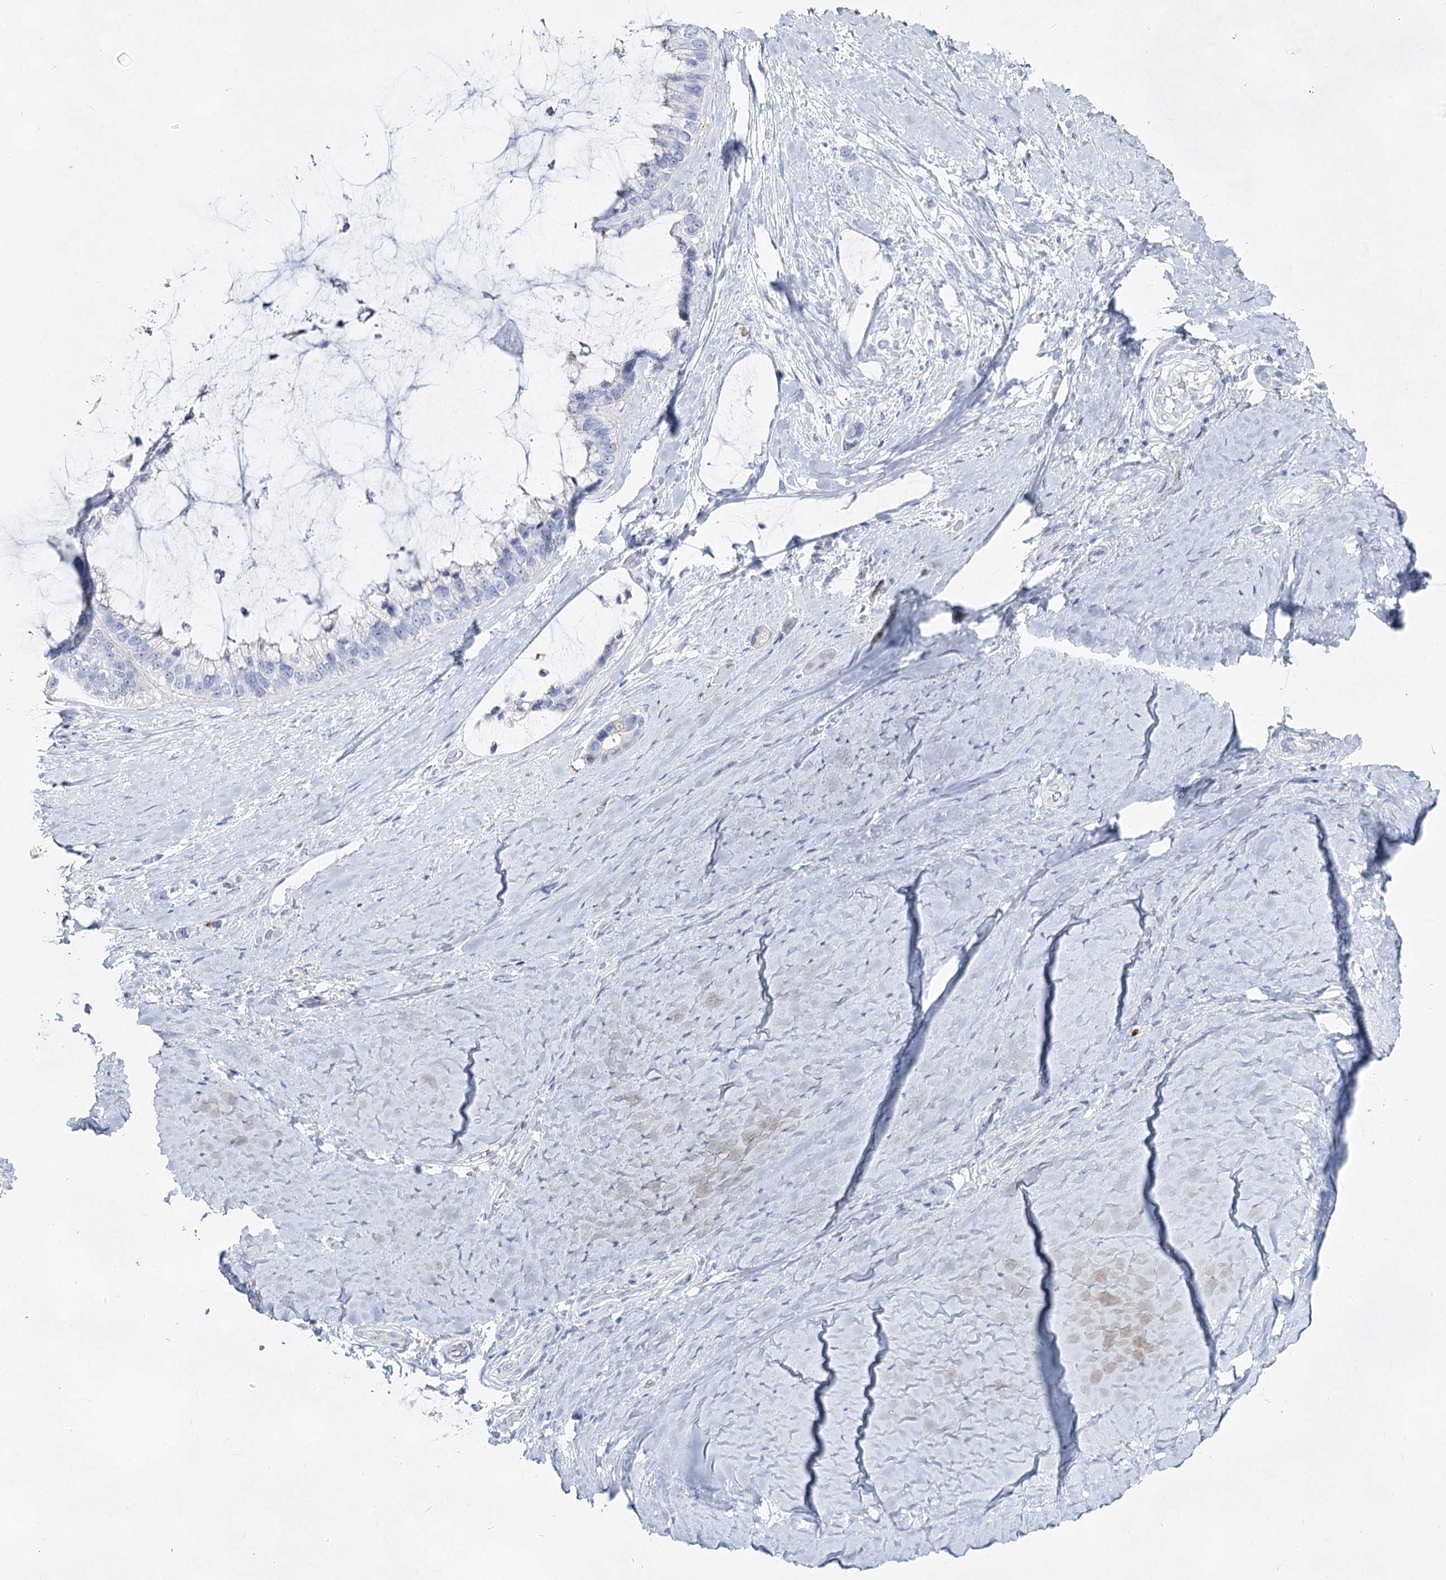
{"staining": {"intensity": "negative", "quantity": "none", "location": "none"}, "tissue": "ovarian cancer", "cell_type": "Tumor cells", "image_type": "cancer", "snomed": [{"axis": "morphology", "description": "Cystadenocarcinoma, mucinous, NOS"}, {"axis": "topography", "description": "Ovary"}], "caption": "Immunohistochemistry of human ovarian mucinous cystadenocarcinoma exhibits no expression in tumor cells. (Brightfield microscopy of DAB immunohistochemistry (IHC) at high magnification).", "gene": "SLC17A2", "patient": {"sex": "female", "age": 39}}